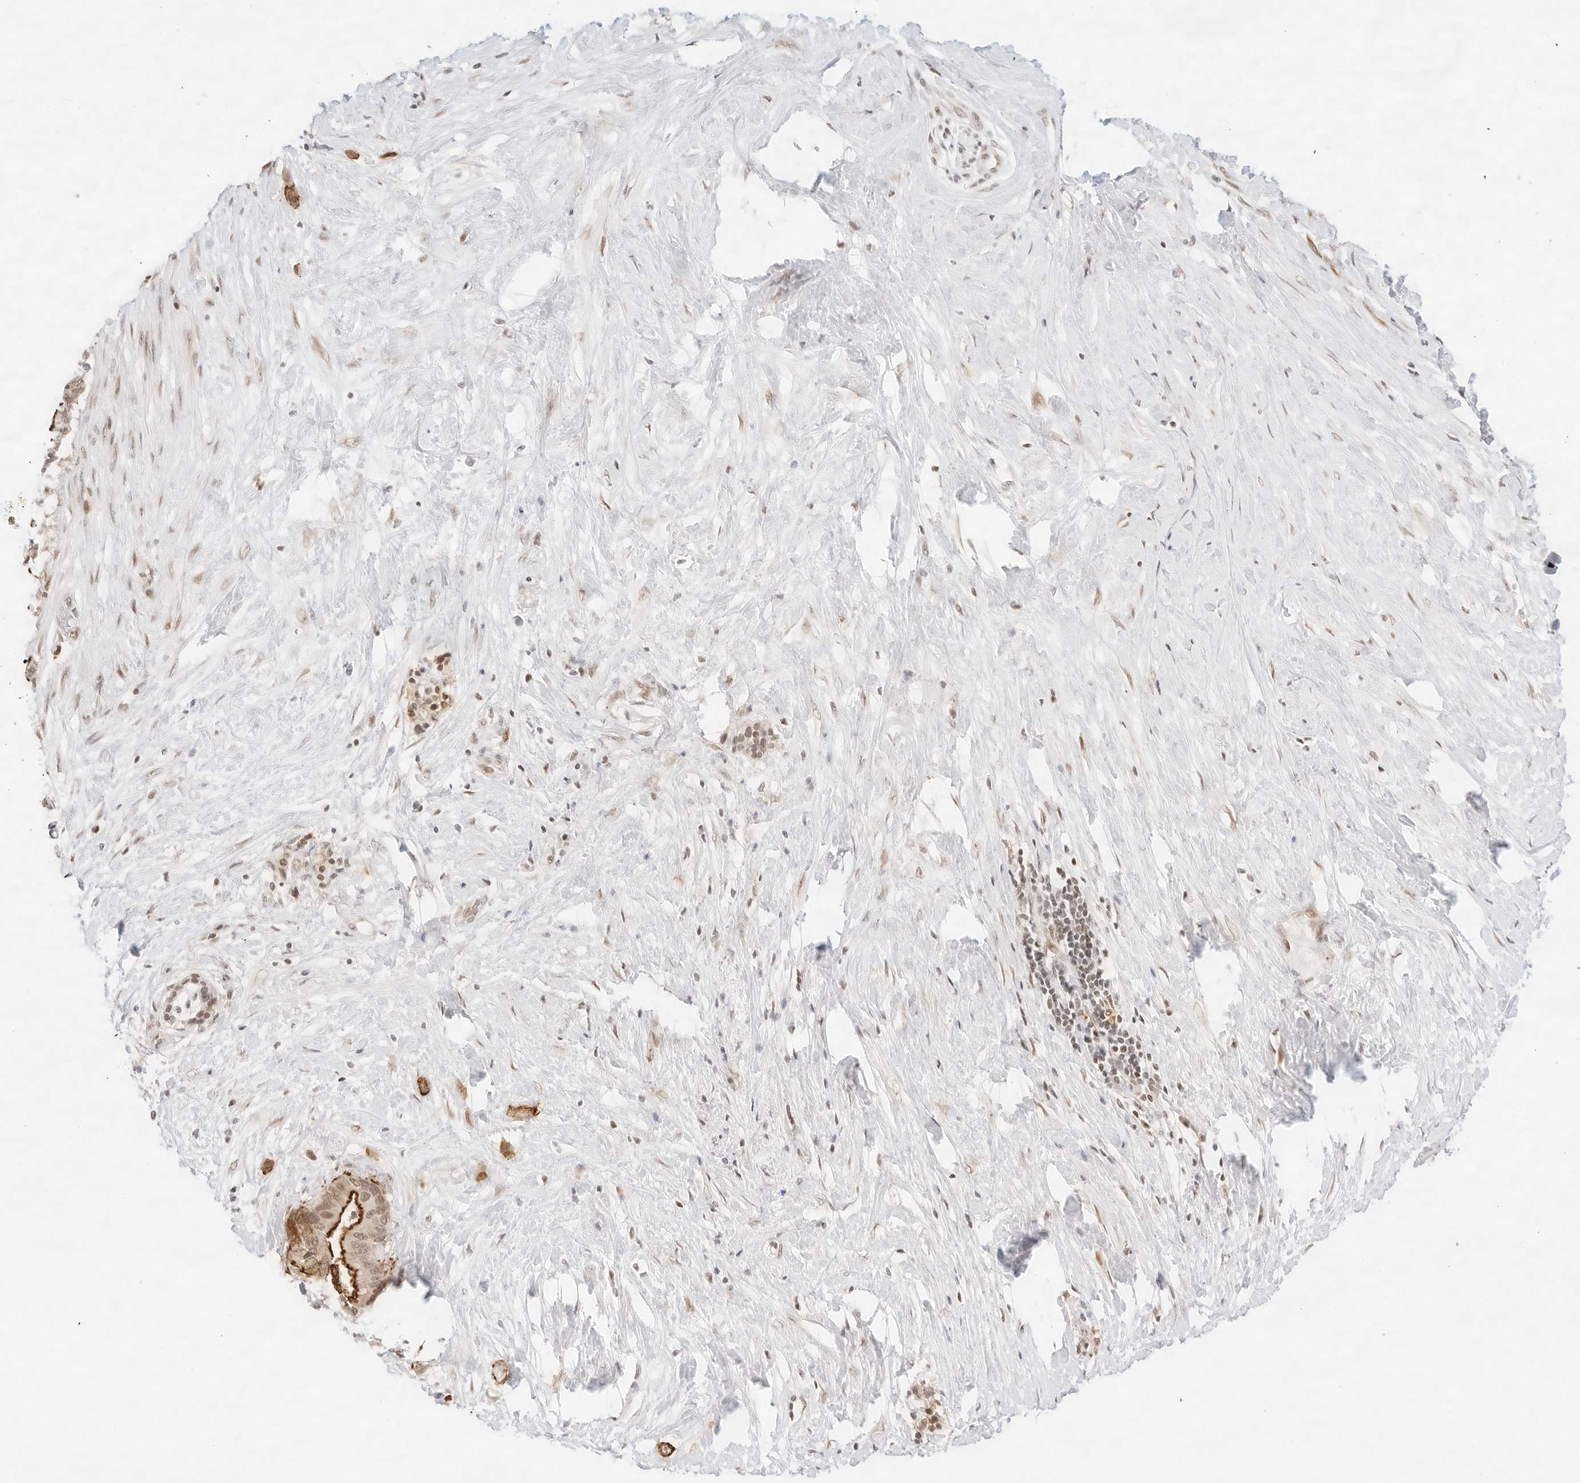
{"staining": {"intensity": "strong", "quantity": "25%-75%", "location": "cytoplasmic/membranous,nuclear"}, "tissue": "pancreatic cancer", "cell_type": "Tumor cells", "image_type": "cancer", "snomed": [{"axis": "morphology", "description": "Adenocarcinoma, NOS"}, {"axis": "topography", "description": "Pancreas"}], "caption": "The histopathology image exhibits immunohistochemical staining of pancreatic cancer (adenocarcinoma). There is strong cytoplasmic/membranous and nuclear positivity is seen in about 25%-75% of tumor cells.", "gene": "GNAS", "patient": {"sex": "male", "age": 41}}